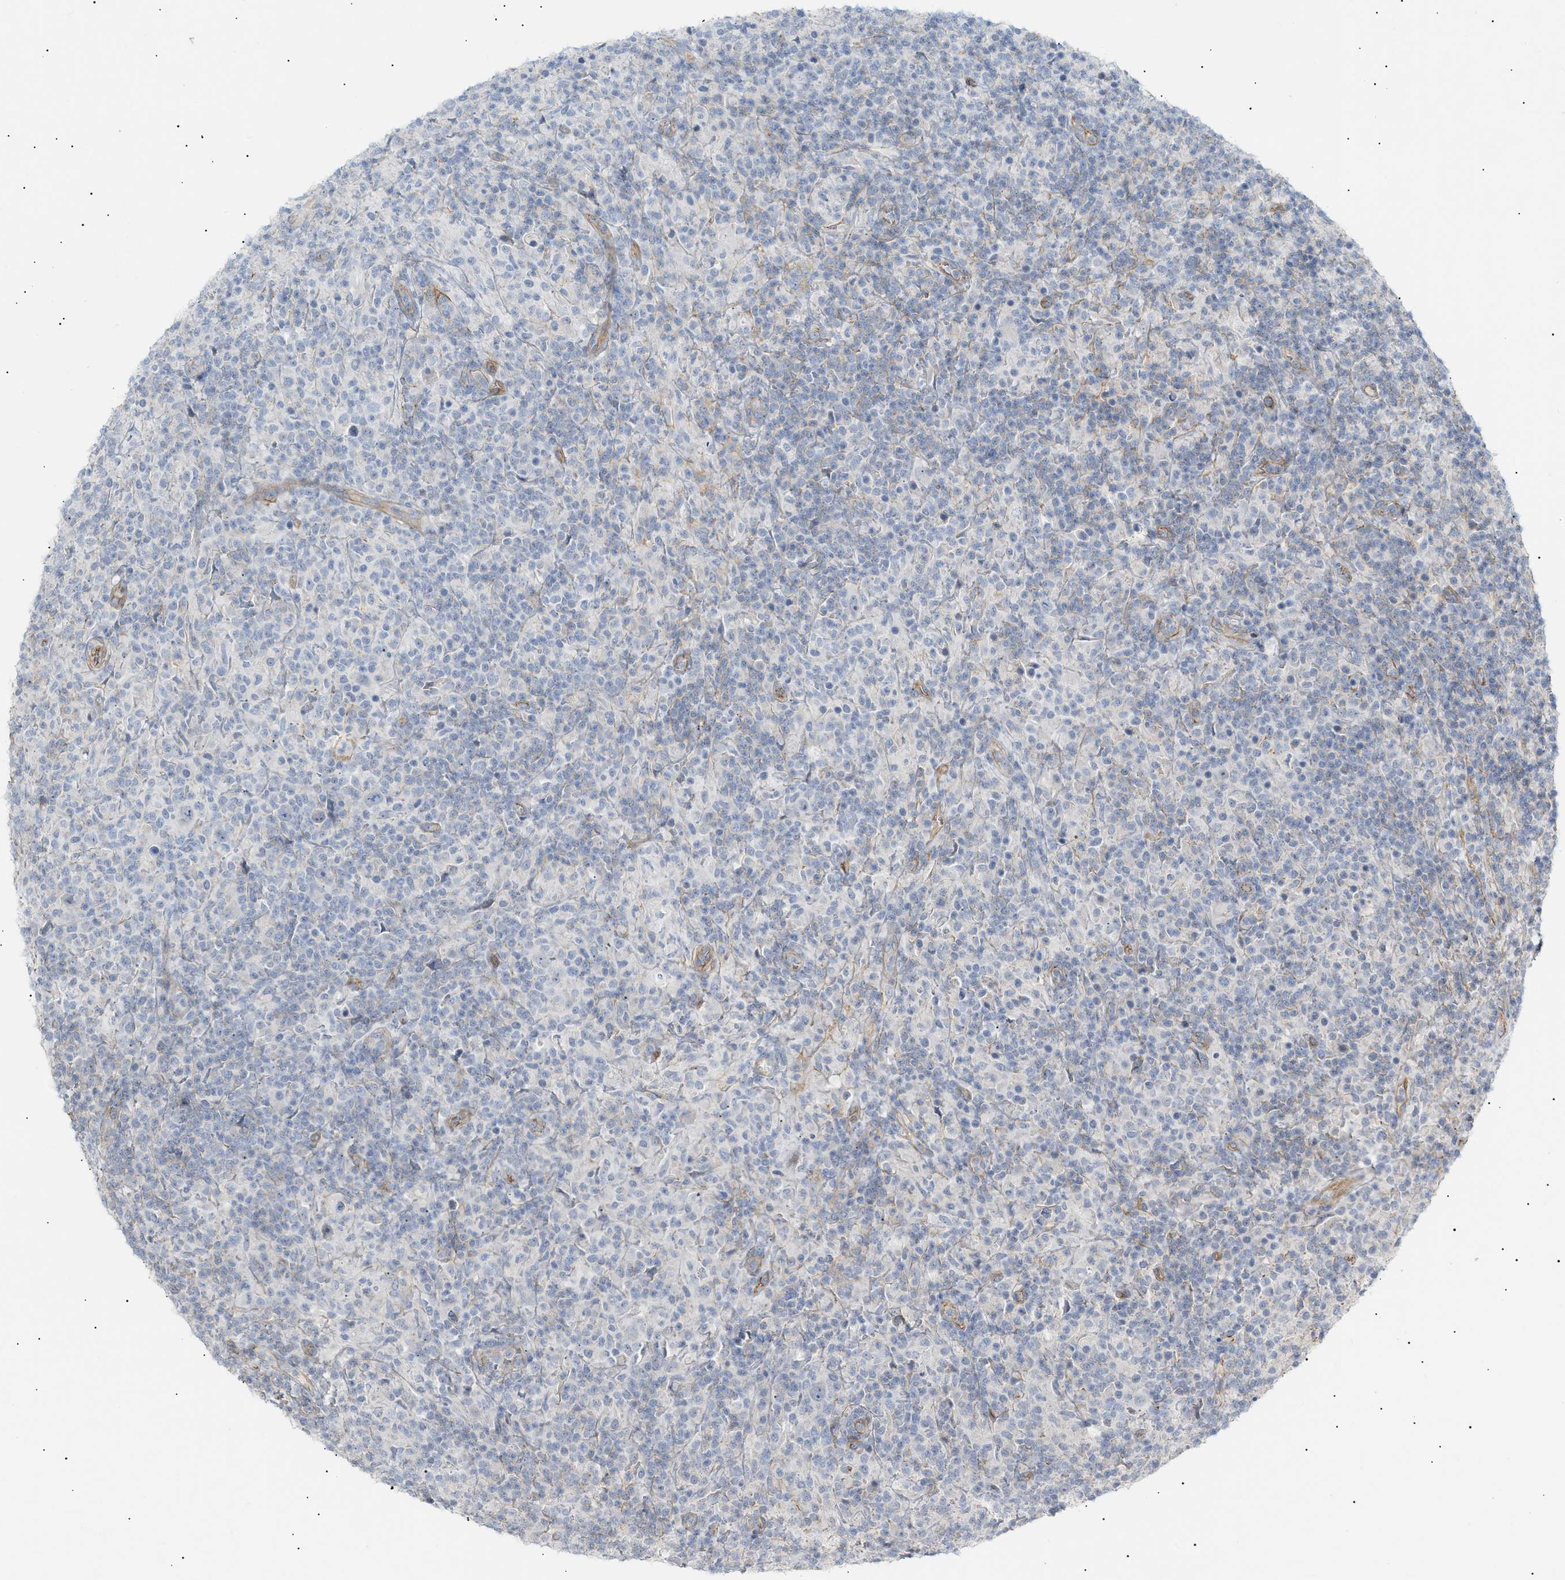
{"staining": {"intensity": "negative", "quantity": "none", "location": "none"}, "tissue": "lymphoma", "cell_type": "Tumor cells", "image_type": "cancer", "snomed": [{"axis": "morphology", "description": "Hodgkin's disease, NOS"}, {"axis": "topography", "description": "Lymph node"}], "caption": "Lymphoma was stained to show a protein in brown. There is no significant positivity in tumor cells. Nuclei are stained in blue.", "gene": "ZFHX2", "patient": {"sex": "male", "age": 70}}